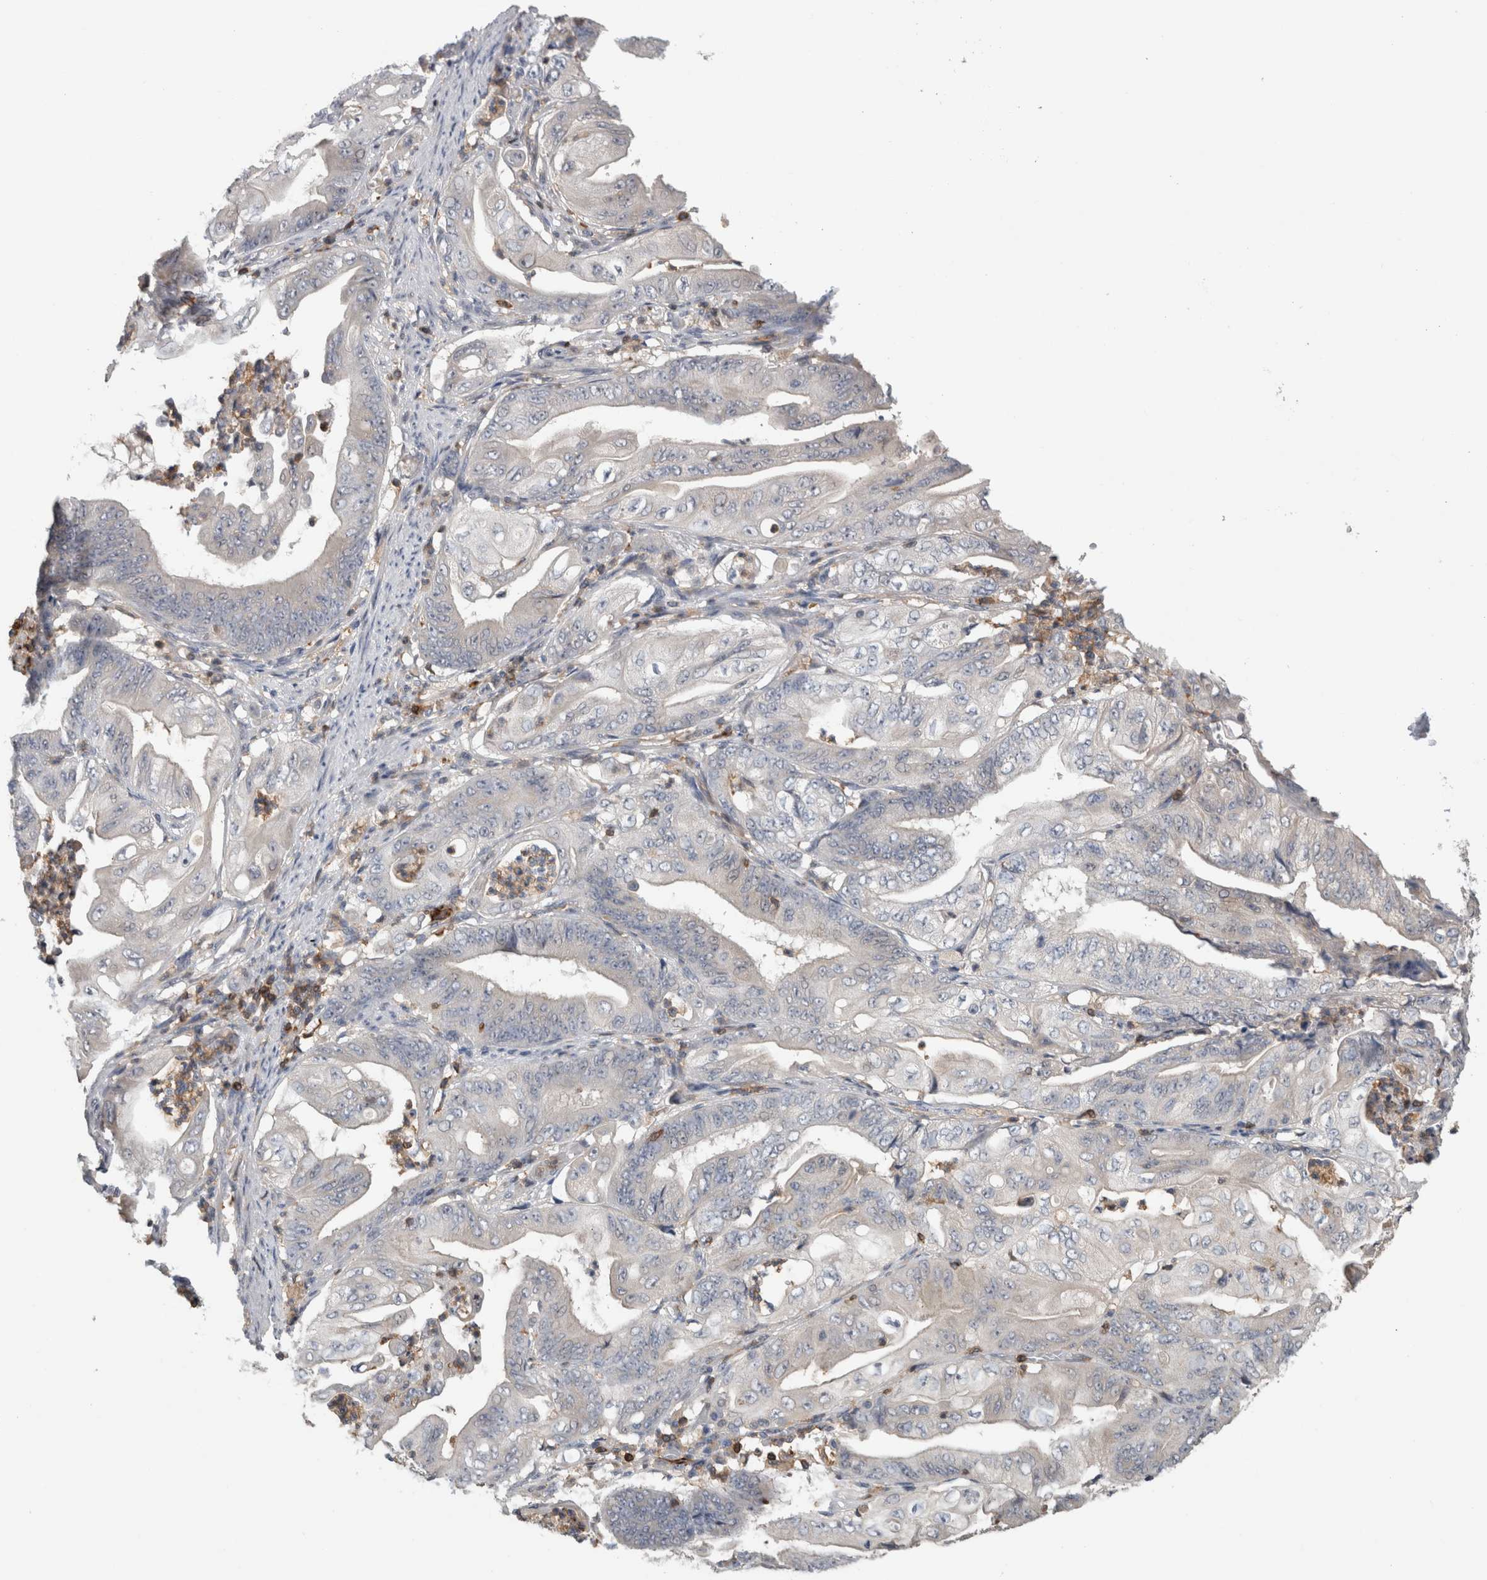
{"staining": {"intensity": "negative", "quantity": "none", "location": "none"}, "tissue": "stomach cancer", "cell_type": "Tumor cells", "image_type": "cancer", "snomed": [{"axis": "morphology", "description": "Adenocarcinoma, NOS"}, {"axis": "topography", "description": "Stomach"}], "caption": "Immunohistochemical staining of human stomach adenocarcinoma shows no significant staining in tumor cells. (DAB (3,3'-diaminobenzidine) immunohistochemistry (IHC) with hematoxylin counter stain).", "gene": "GFRA2", "patient": {"sex": "female", "age": 73}}